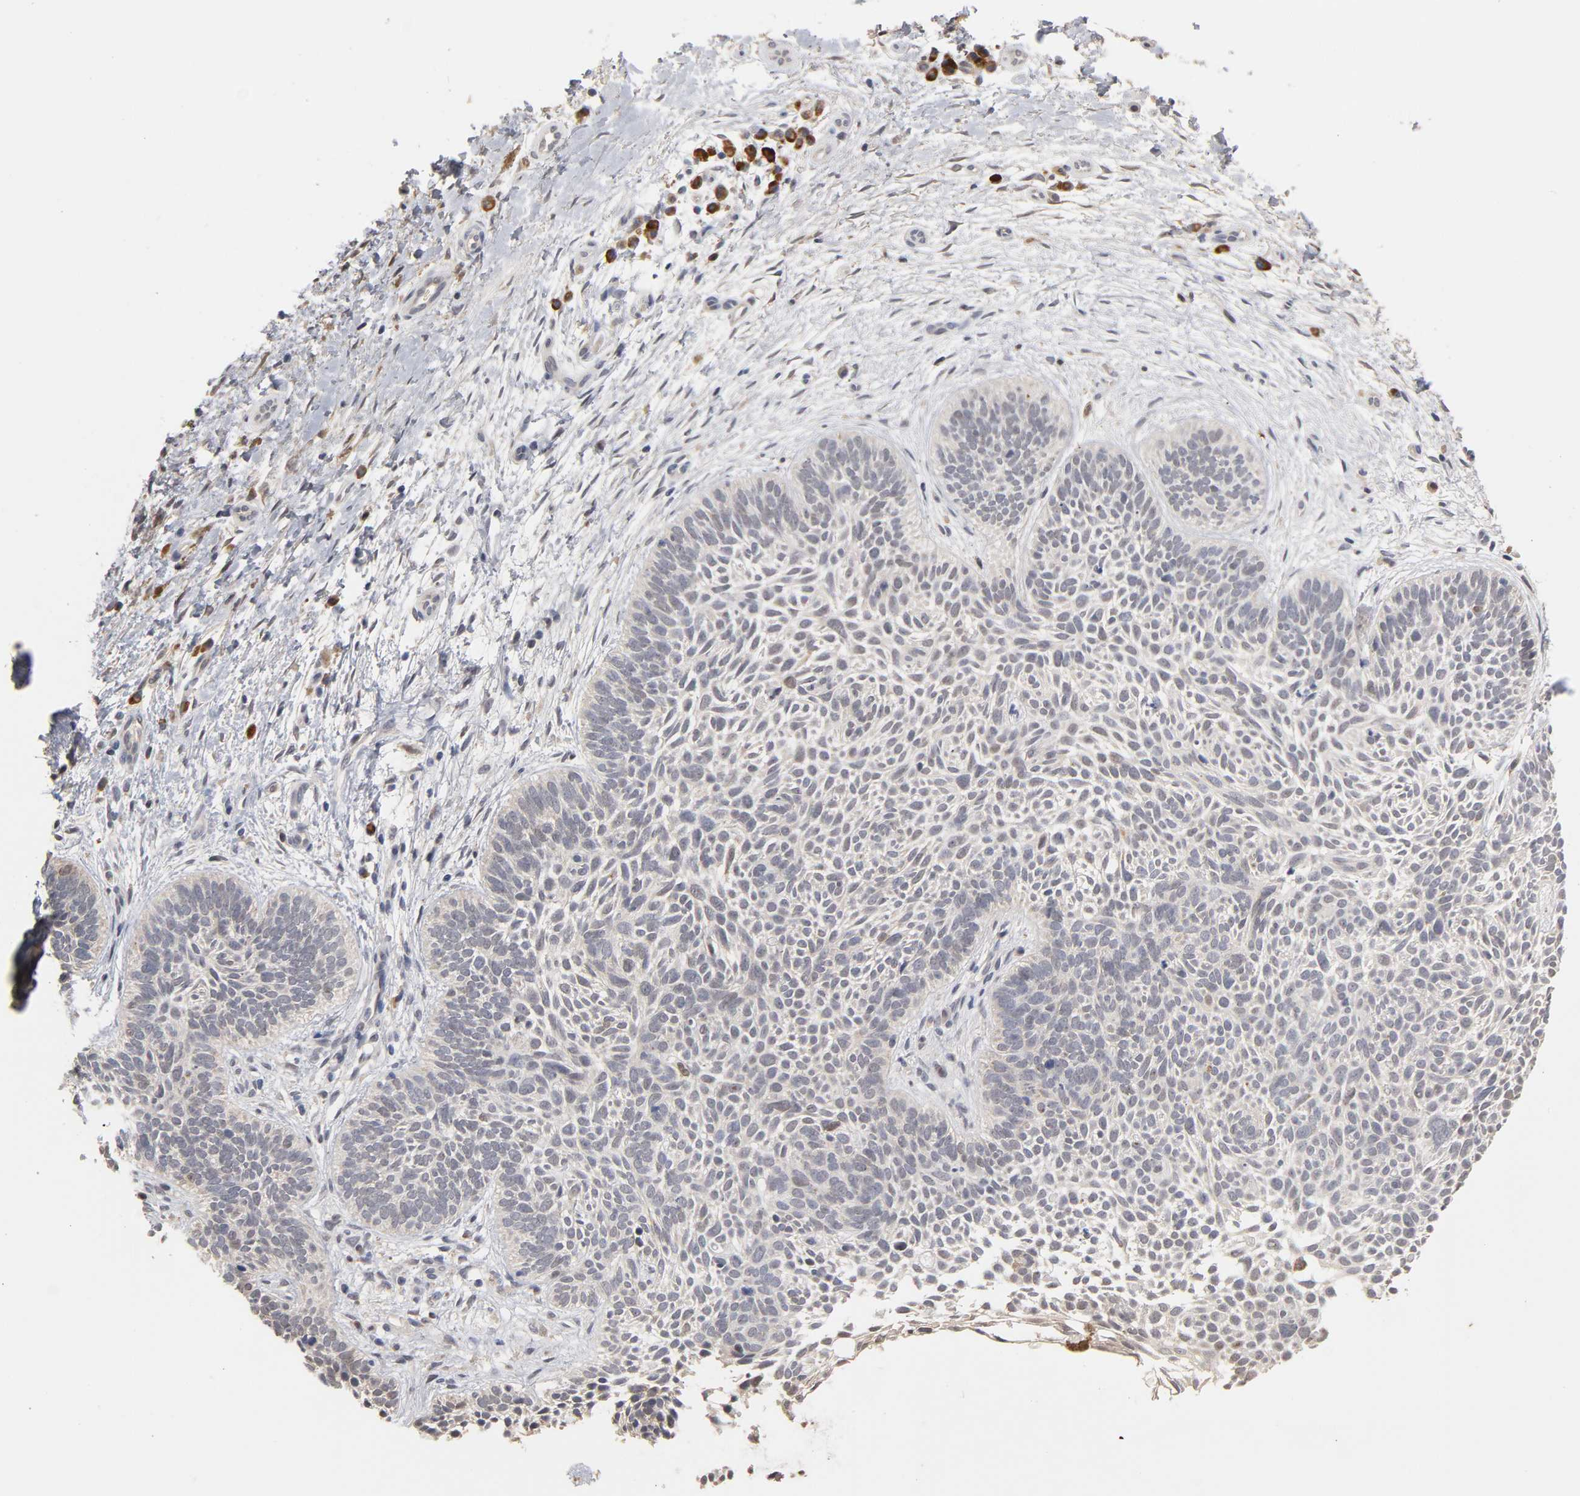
{"staining": {"intensity": "weak", "quantity": "<25%", "location": "cytoplasmic/membranous"}, "tissue": "skin cancer", "cell_type": "Tumor cells", "image_type": "cancer", "snomed": [{"axis": "morphology", "description": "Basal cell carcinoma"}, {"axis": "topography", "description": "Skin"}], "caption": "Immunohistochemical staining of basal cell carcinoma (skin) displays no significant staining in tumor cells.", "gene": "GSTZ1", "patient": {"sex": "female", "age": 79}}